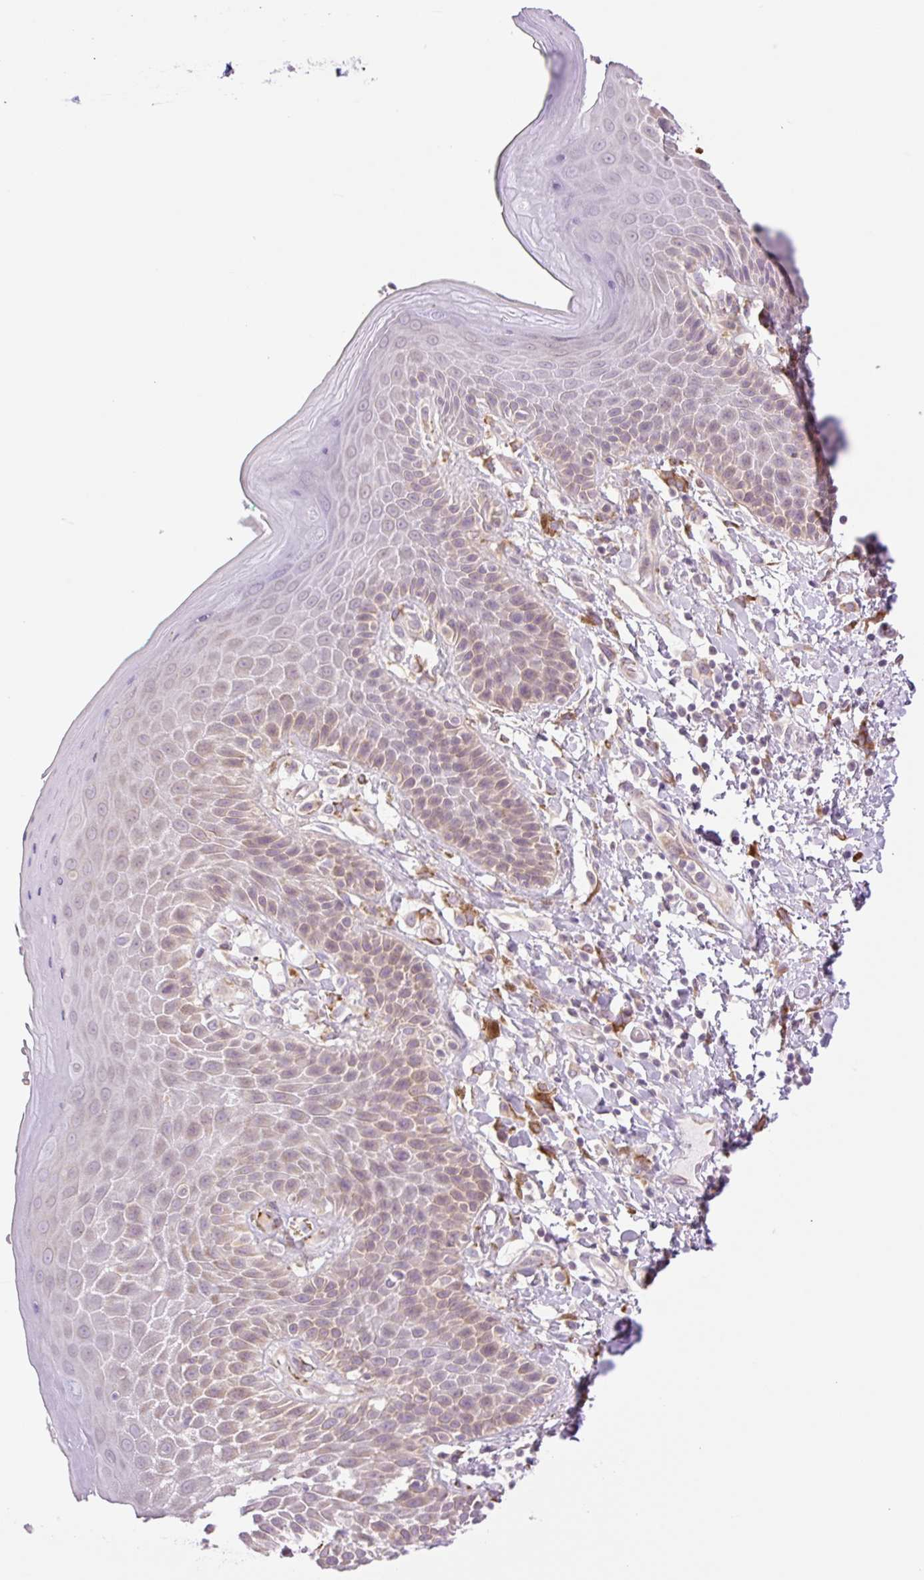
{"staining": {"intensity": "weak", "quantity": "25%-75%", "location": "cytoplasmic/membranous"}, "tissue": "skin", "cell_type": "Epidermal cells", "image_type": "normal", "snomed": [{"axis": "morphology", "description": "Normal tissue, NOS"}, {"axis": "topography", "description": "Peripheral nerve tissue"}], "caption": "Immunohistochemical staining of normal human skin exhibits low levels of weak cytoplasmic/membranous staining in approximately 25%-75% of epidermal cells.", "gene": "COL5A1", "patient": {"sex": "male", "age": 51}}